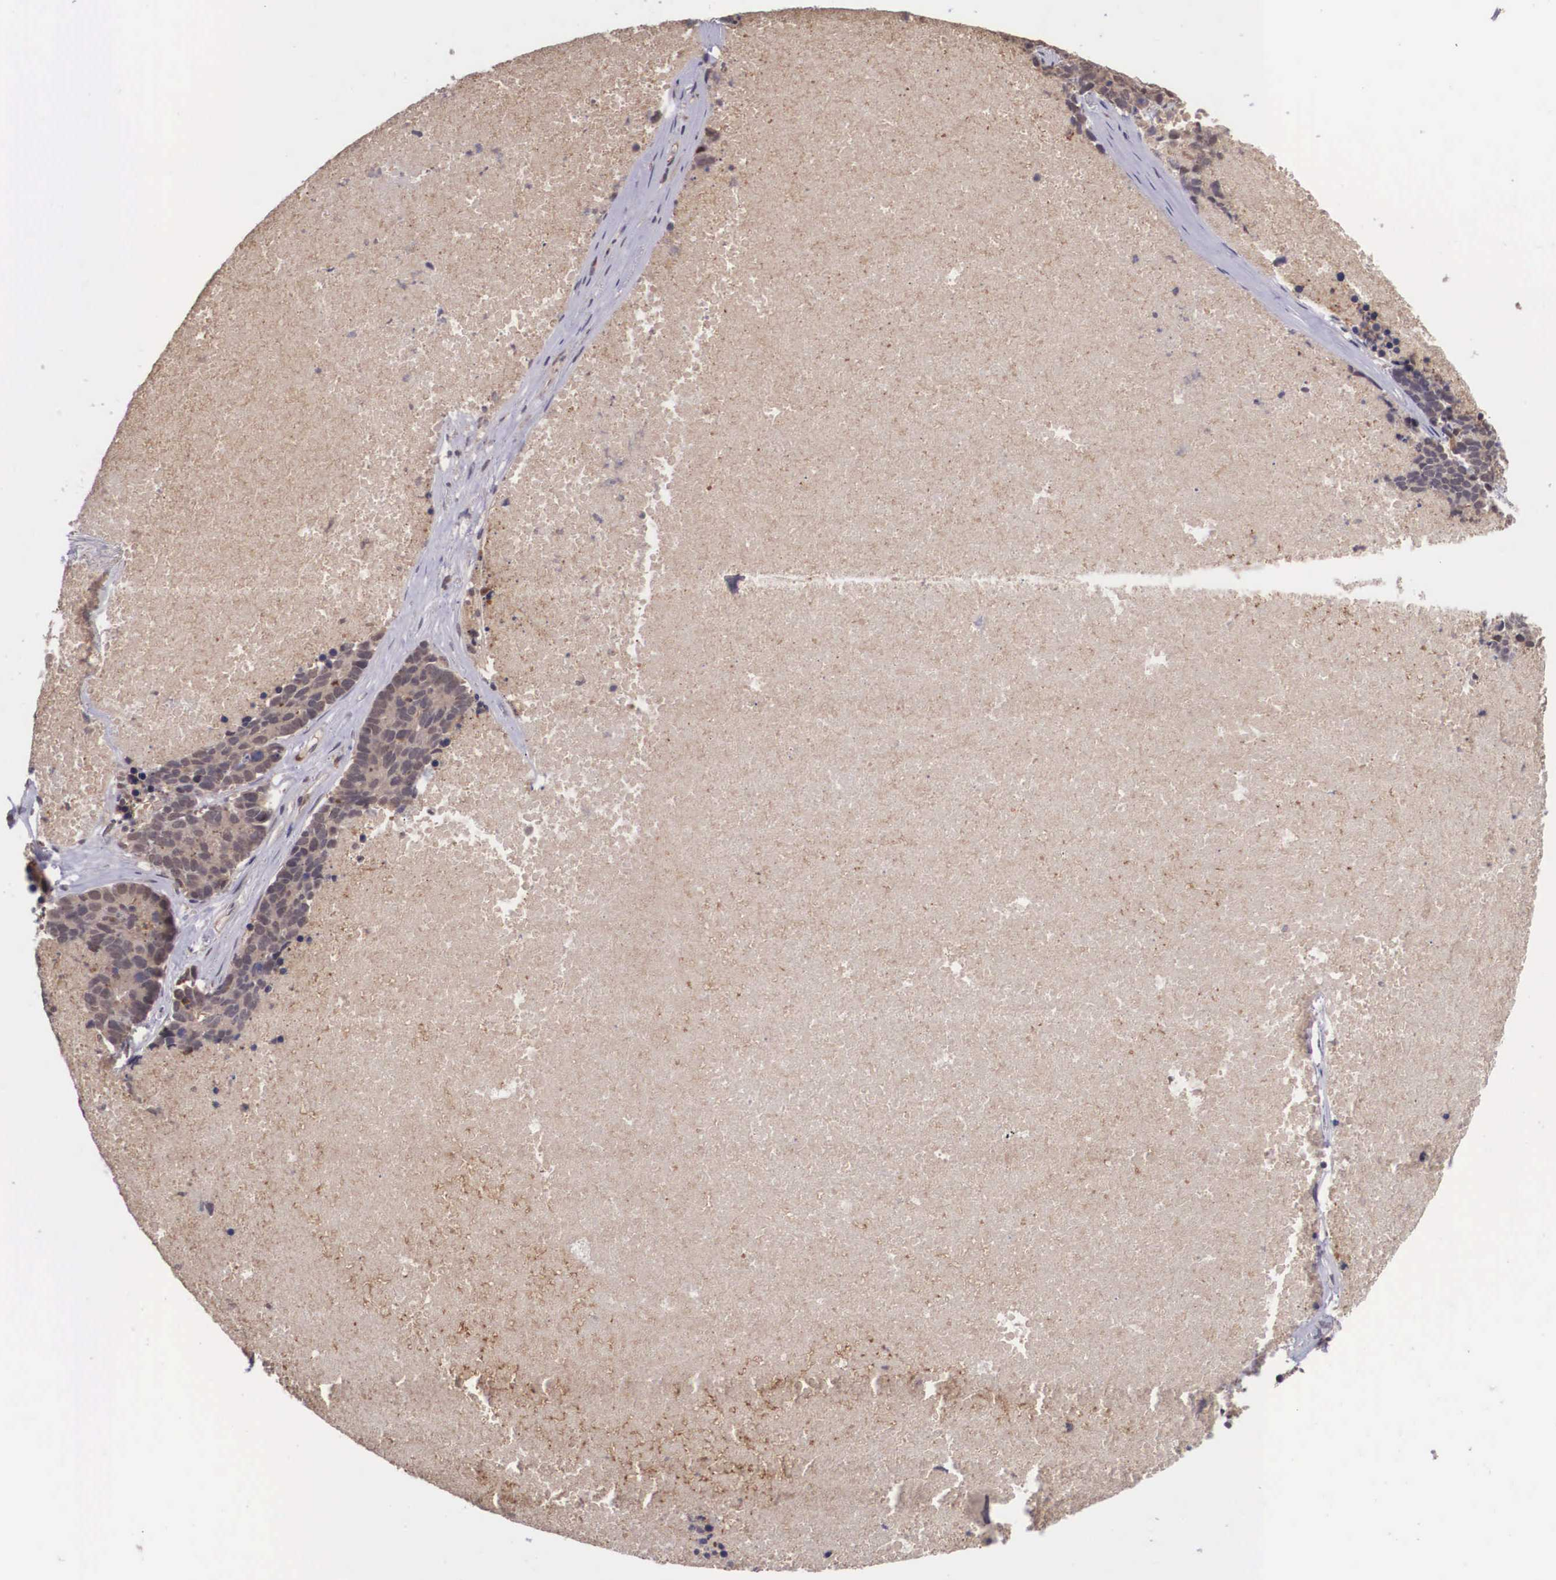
{"staining": {"intensity": "weak", "quantity": ">75%", "location": "cytoplasmic/membranous"}, "tissue": "lung cancer", "cell_type": "Tumor cells", "image_type": "cancer", "snomed": [{"axis": "morphology", "description": "Neoplasm, malignant, NOS"}, {"axis": "topography", "description": "Lung"}], "caption": "The immunohistochemical stain shows weak cytoplasmic/membranous staining in tumor cells of lung malignant neoplasm tissue. (Brightfield microscopy of DAB IHC at high magnification).", "gene": "VASH1", "patient": {"sex": "female", "age": 75}}